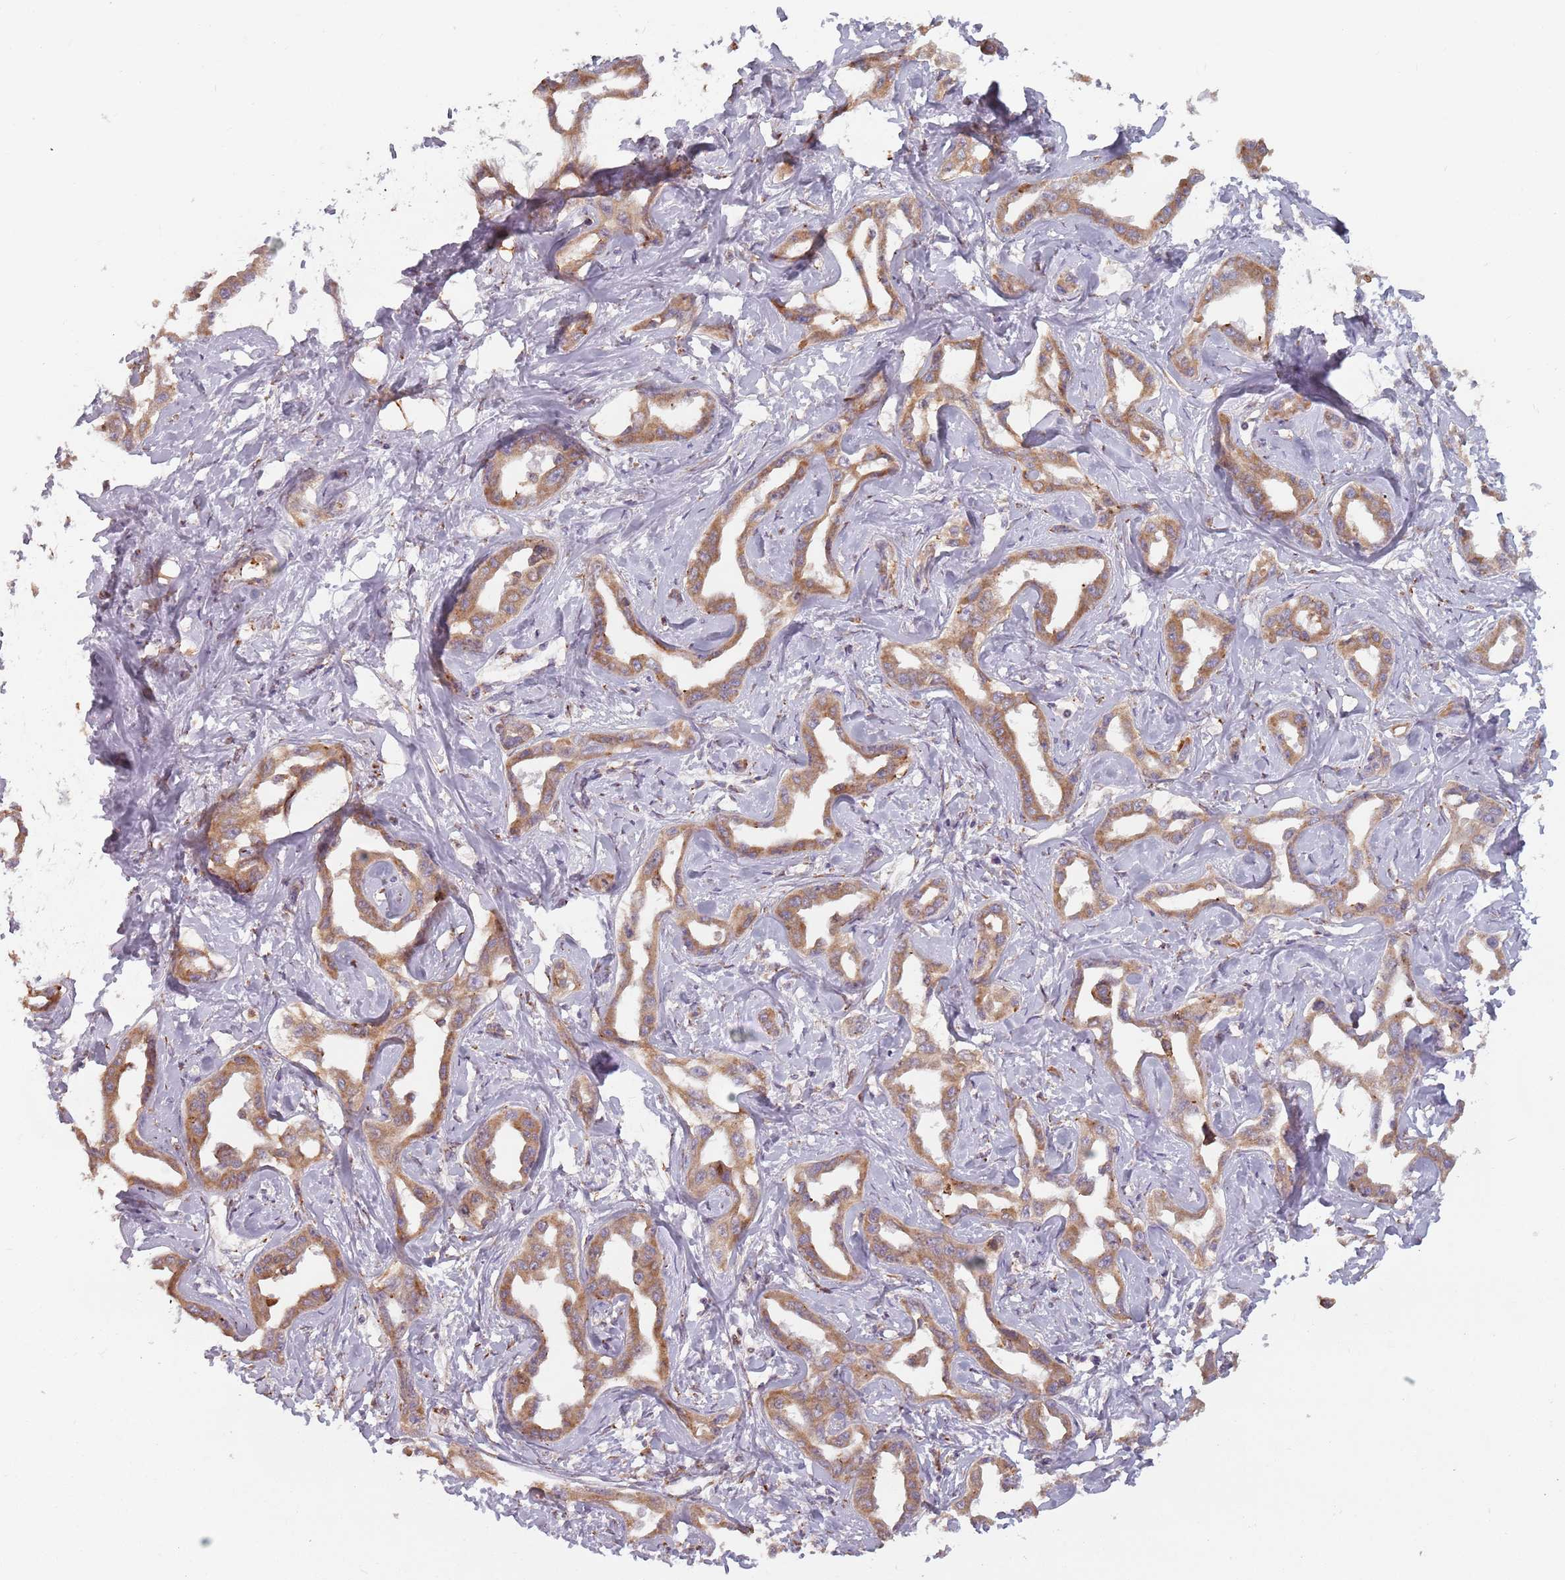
{"staining": {"intensity": "moderate", "quantity": ">75%", "location": "cytoplasmic/membranous"}, "tissue": "liver cancer", "cell_type": "Tumor cells", "image_type": "cancer", "snomed": [{"axis": "morphology", "description": "Cholangiocarcinoma"}, {"axis": "topography", "description": "Liver"}], "caption": "An immunohistochemistry (IHC) photomicrograph of neoplastic tissue is shown. Protein staining in brown shows moderate cytoplasmic/membranous positivity in cholangiocarcinoma (liver) within tumor cells. Nuclei are stained in blue.", "gene": "RPS9", "patient": {"sex": "male", "age": 59}}